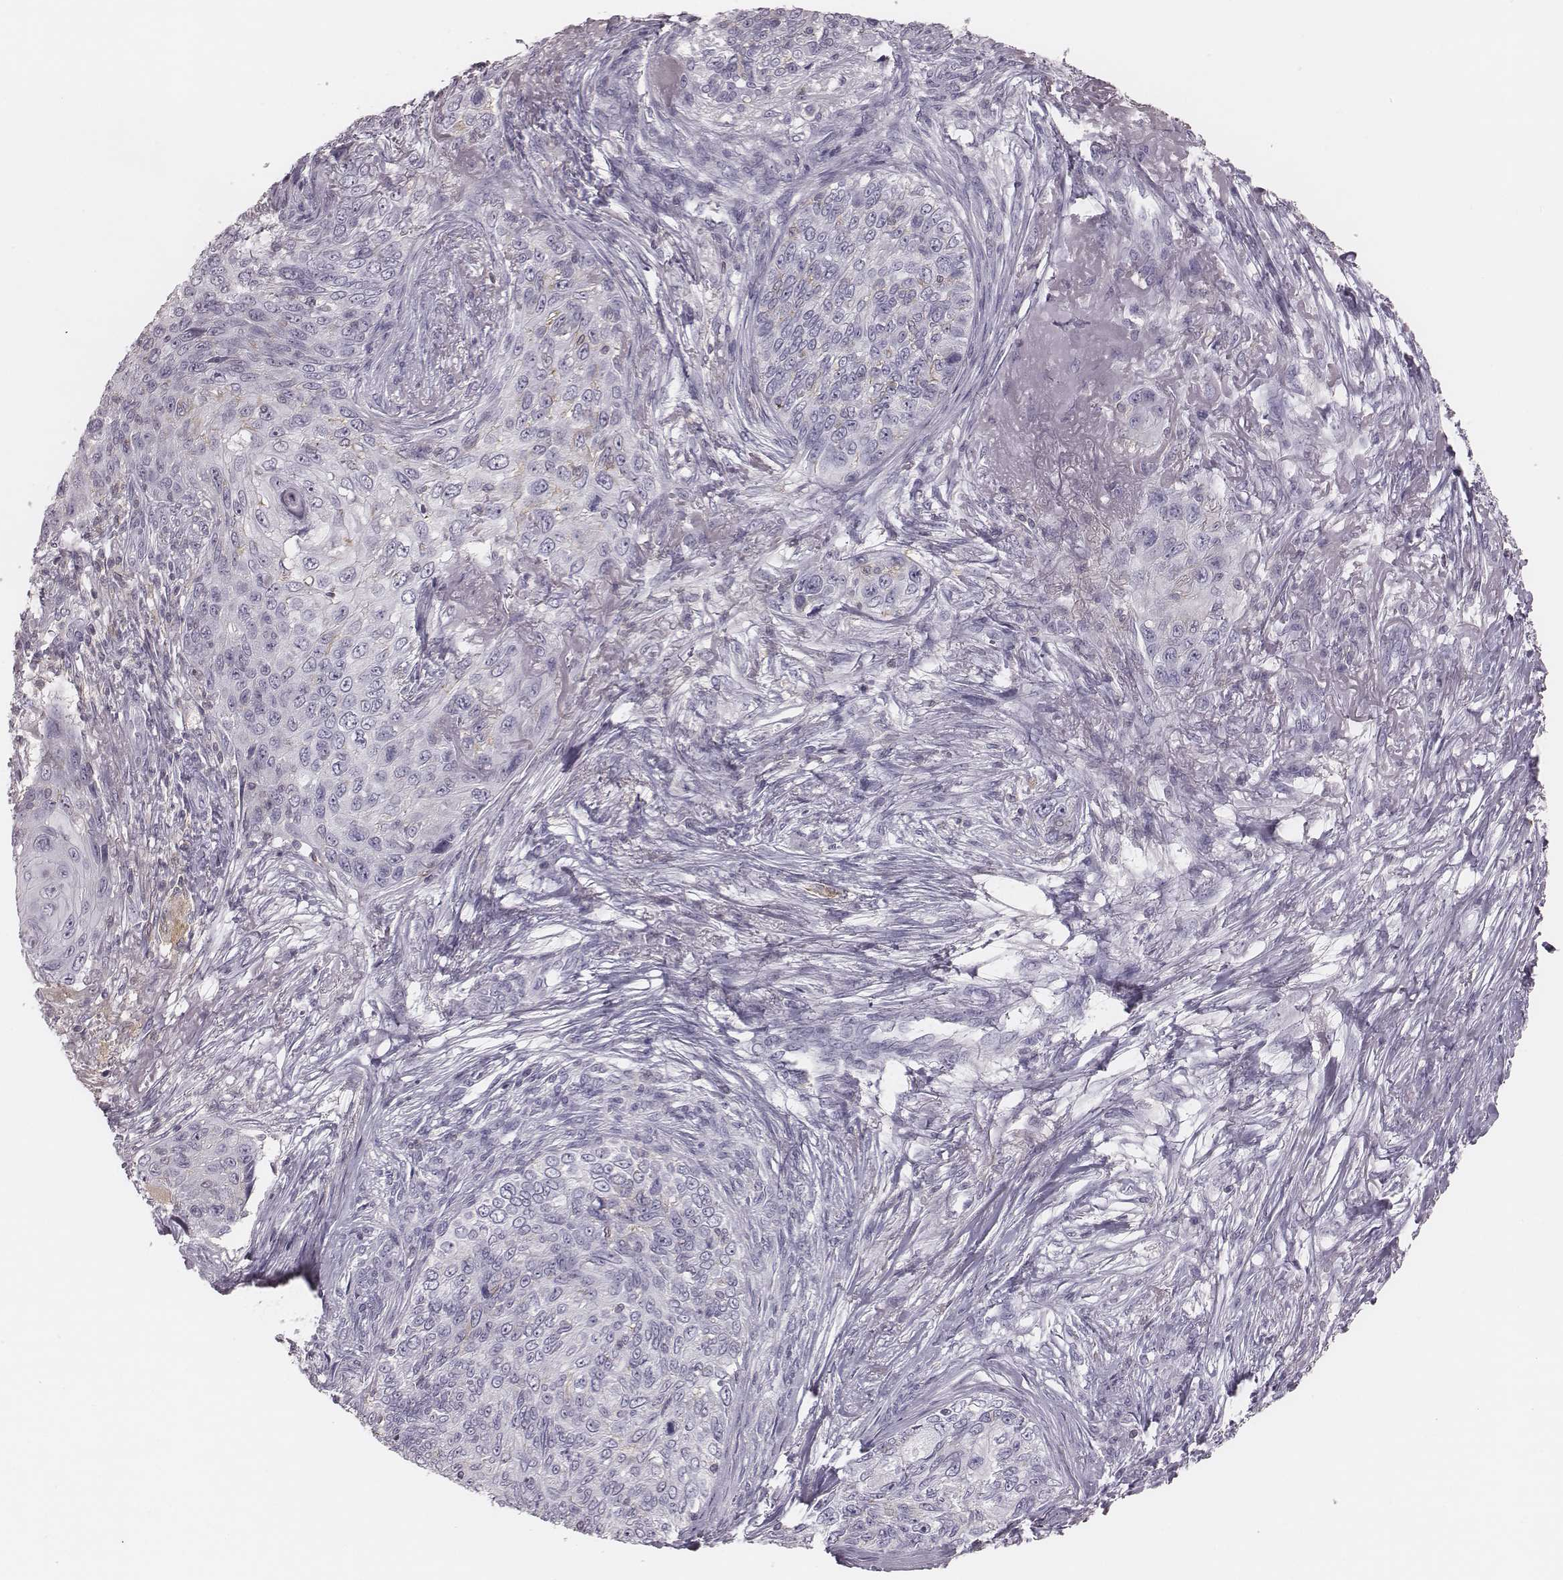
{"staining": {"intensity": "negative", "quantity": "none", "location": "none"}, "tissue": "skin cancer", "cell_type": "Tumor cells", "image_type": "cancer", "snomed": [{"axis": "morphology", "description": "Squamous cell carcinoma, NOS"}, {"axis": "topography", "description": "Skin"}], "caption": "Immunohistochemistry histopathology image of human squamous cell carcinoma (skin) stained for a protein (brown), which exhibits no positivity in tumor cells.", "gene": "ZNF365", "patient": {"sex": "male", "age": 92}}